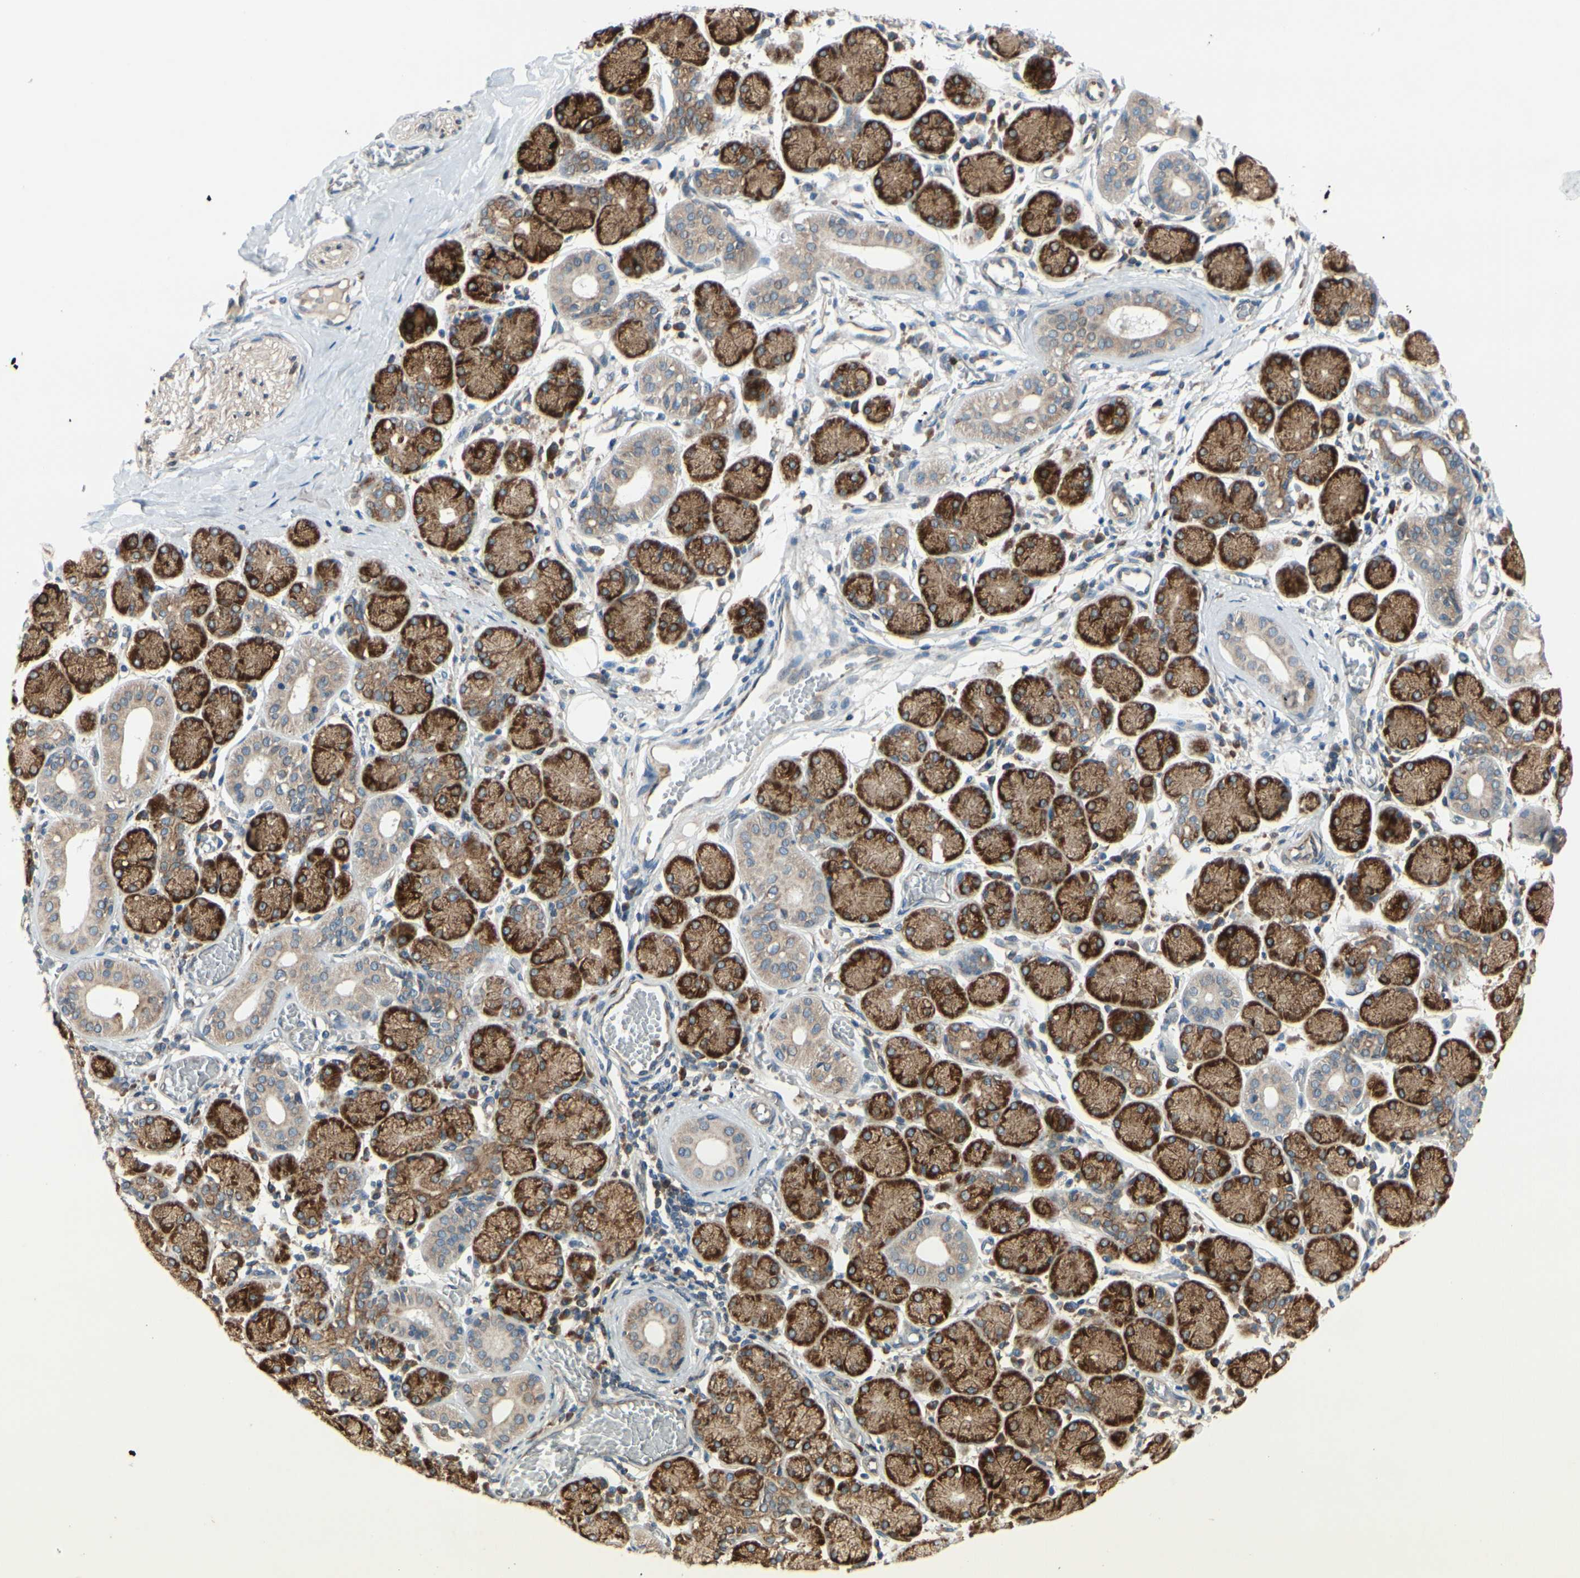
{"staining": {"intensity": "strong", "quantity": ">75%", "location": "cytoplasmic/membranous"}, "tissue": "salivary gland", "cell_type": "Glandular cells", "image_type": "normal", "snomed": [{"axis": "morphology", "description": "Normal tissue, NOS"}, {"axis": "topography", "description": "Salivary gland"}], "caption": "Immunohistochemical staining of unremarkable human salivary gland shows >75% levels of strong cytoplasmic/membranous protein expression in approximately >75% of glandular cells. (DAB (3,3'-diaminobenzidine) = brown stain, brightfield microscopy at high magnification).", "gene": "CLCC1", "patient": {"sex": "female", "age": 24}}